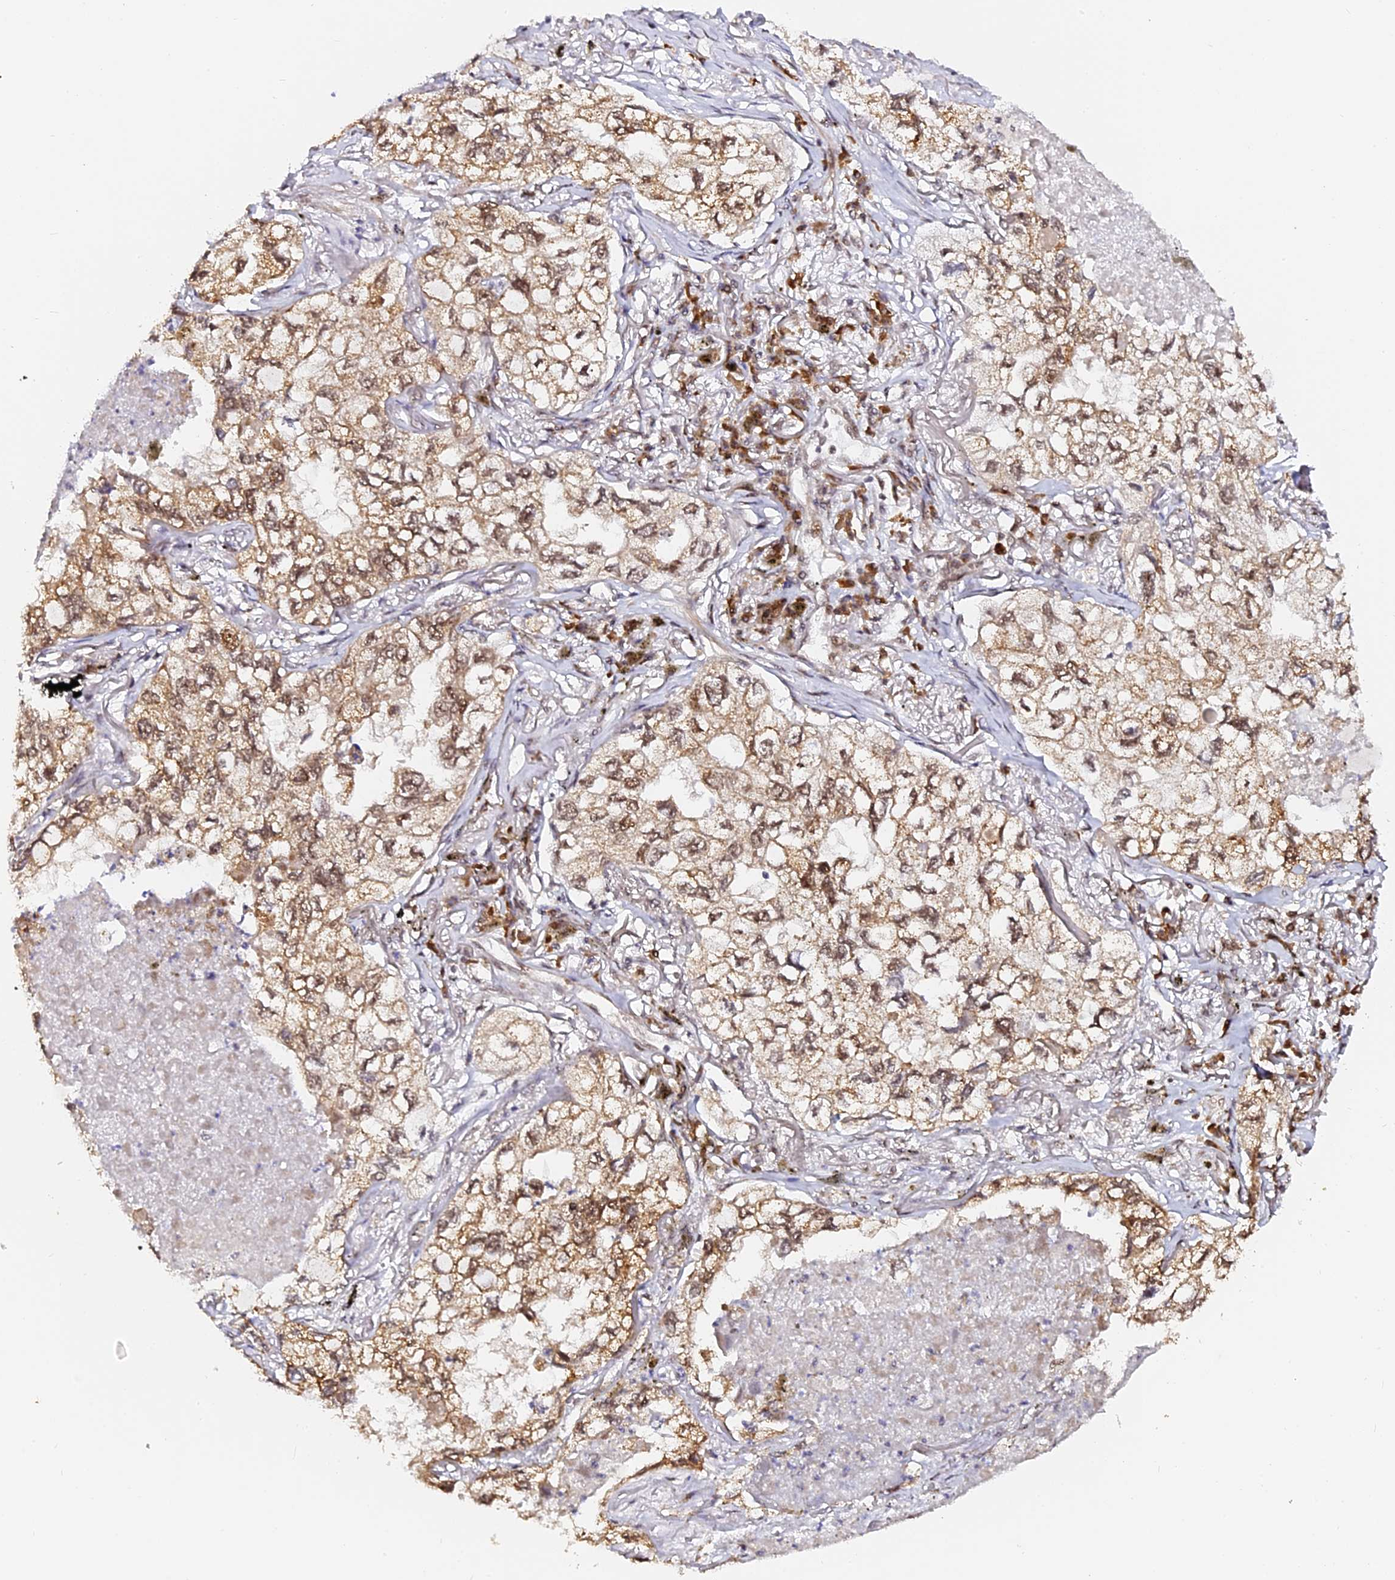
{"staining": {"intensity": "moderate", "quantity": ">75%", "location": "nuclear"}, "tissue": "lung cancer", "cell_type": "Tumor cells", "image_type": "cancer", "snomed": [{"axis": "morphology", "description": "Adenocarcinoma, NOS"}, {"axis": "topography", "description": "Lung"}], "caption": "DAB immunohistochemical staining of human lung cancer (adenocarcinoma) demonstrates moderate nuclear protein expression in about >75% of tumor cells.", "gene": "MCRS1", "patient": {"sex": "male", "age": 65}}